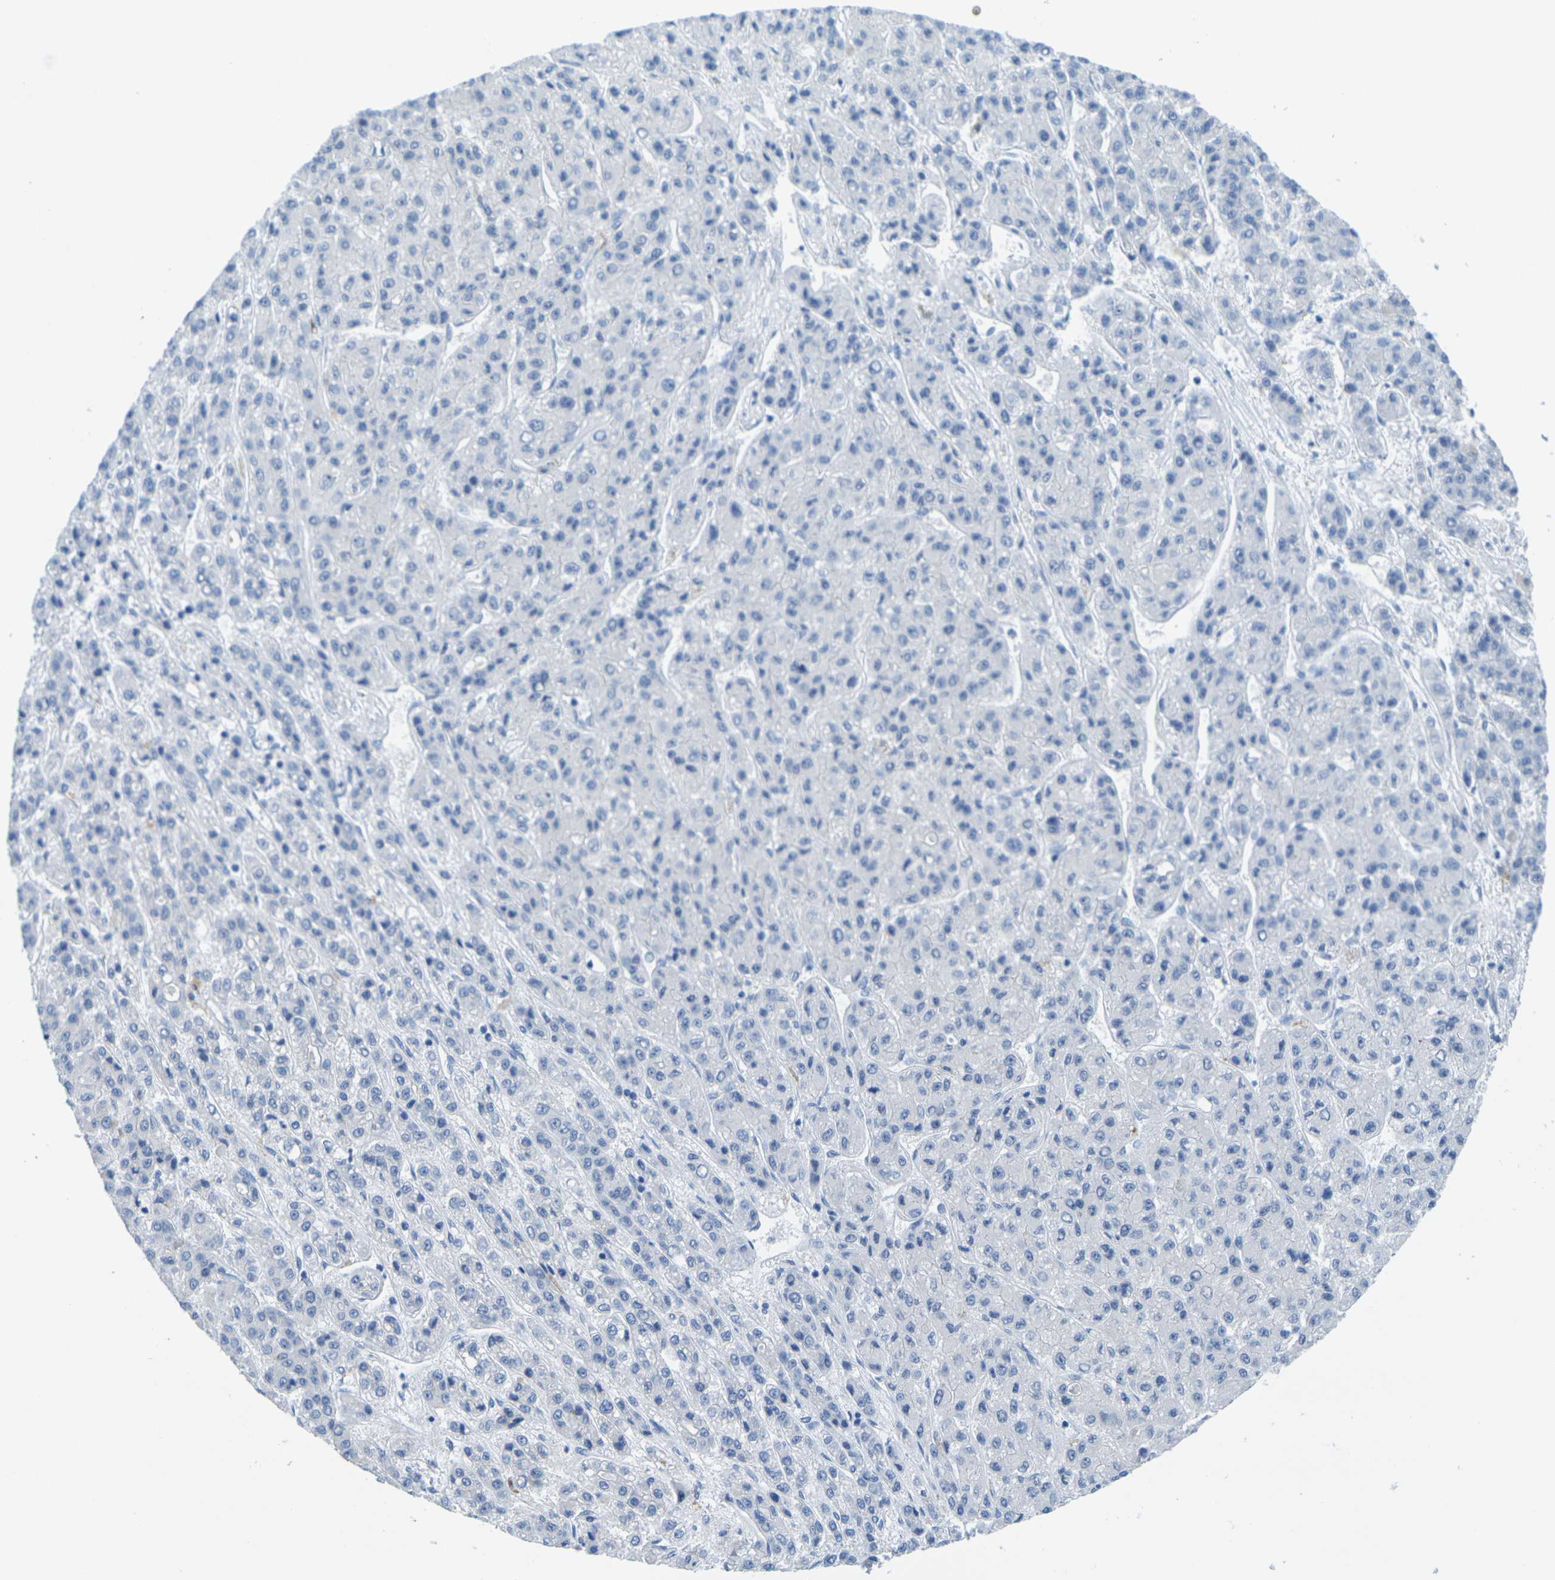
{"staining": {"intensity": "negative", "quantity": "none", "location": "none"}, "tissue": "liver cancer", "cell_type": "Tumor cells", "image_type": "cancer", "snomed": [{"axis": "morphology", "description": "Carcinoma, Hepatocellular, NOS"}, {"axis": "topography", "description": "Liver"}], "caption": "Immunohistochemistry (IHC) micrograph of liver cancer stained for a protein (brown), which demonstrates no expression in tumor cells.", "gene": "FAM3D", "patient": {"sex": "male", "age": 70}}